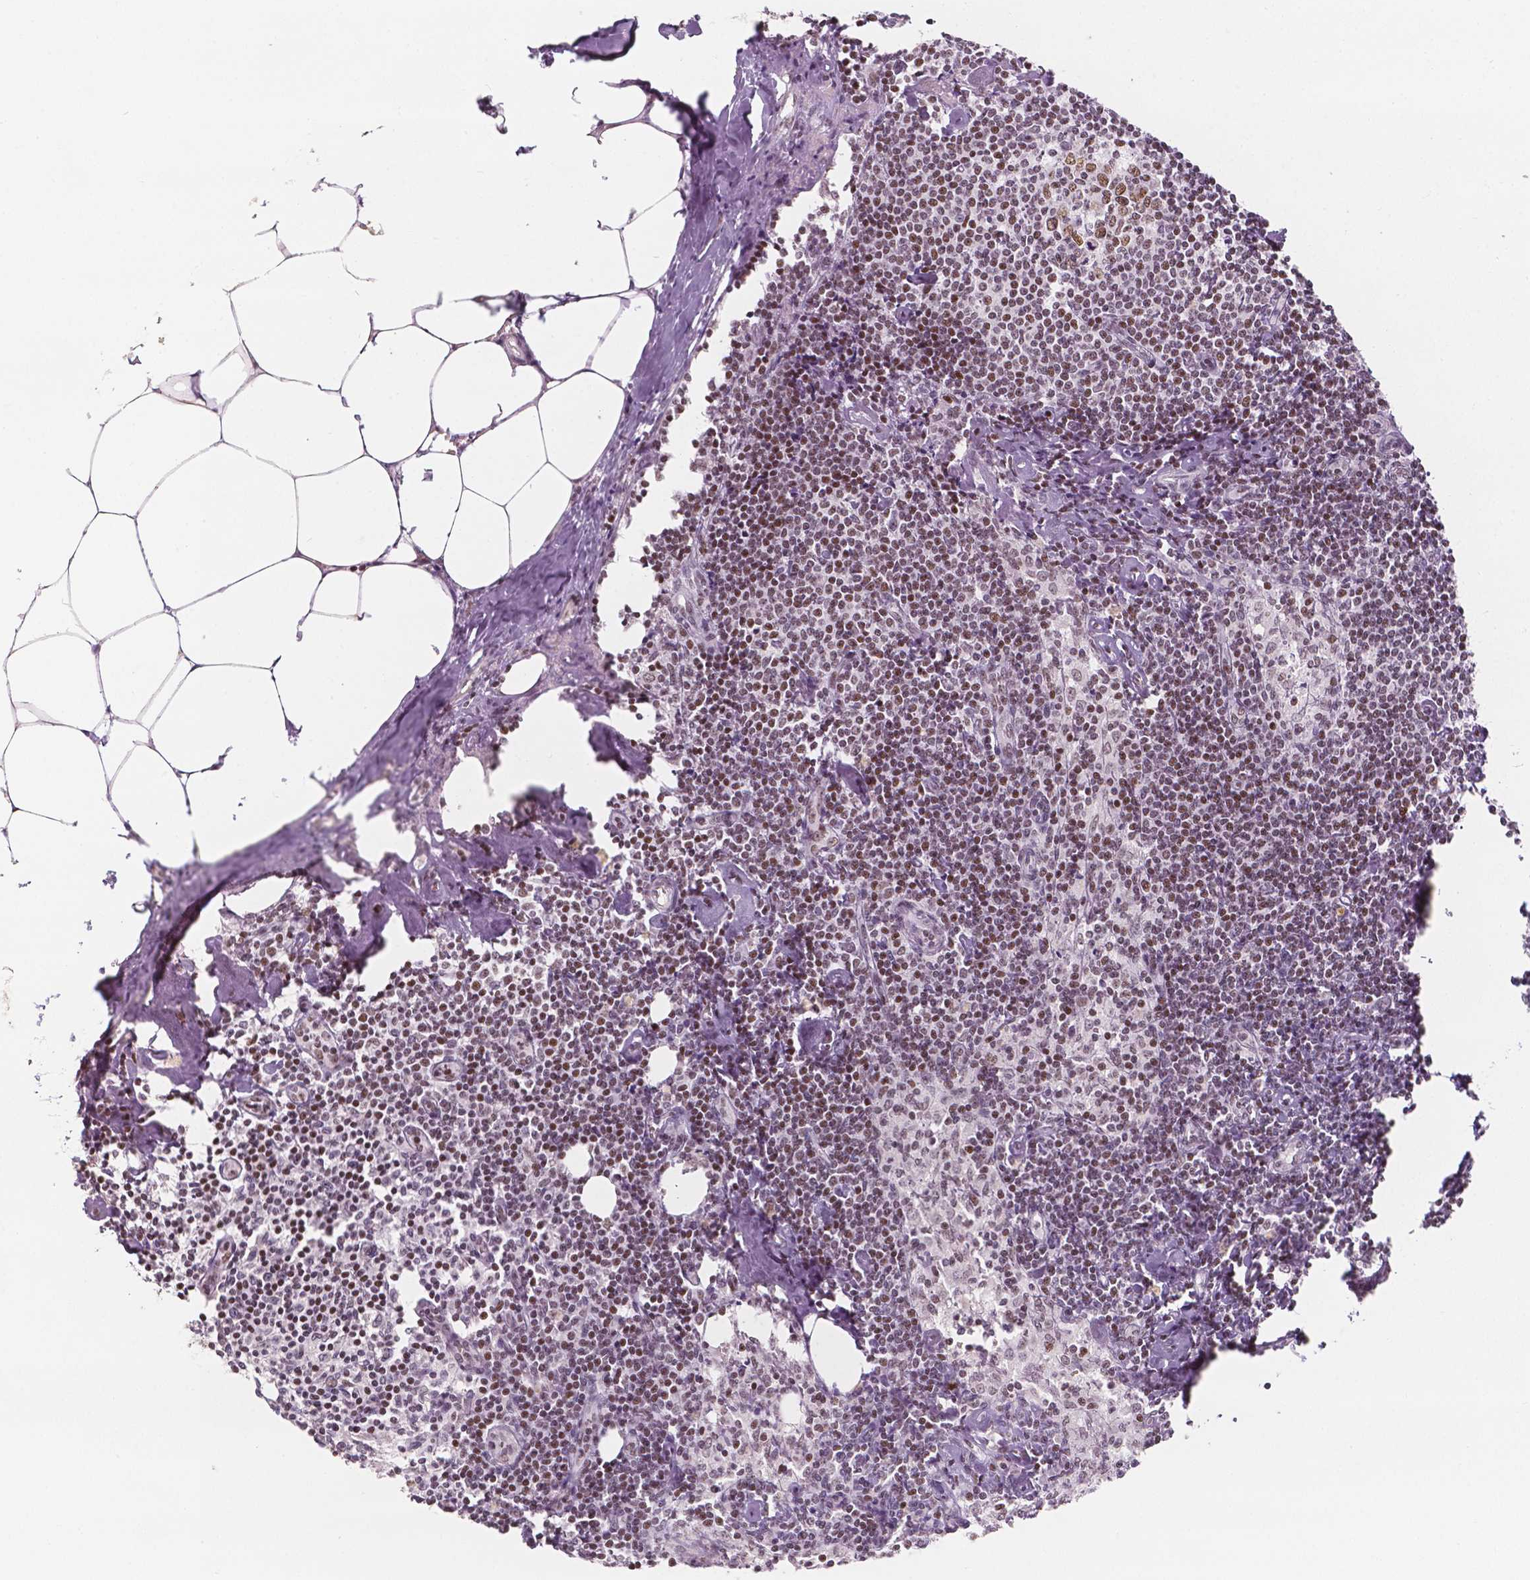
{"staining": {"intensity": "moderate", "quantity": "<25%", "location": "nuclear"}, "tissue": "lymph node", "cell_type": "Germinal center cells", "image_type": "normal", "snomed": [{"axis": "morphology", "description": "Normal tissue, NOS"}, {"axis": "topography", "description": "Lymph node"}], "caption": "Immunohistochemistry histopathology image of normal lymph node stained for a protein (brown), which demonstrates low levels of moderate nuclear staining in approximately <25% of germinal center cells.", "gene": "HDAC1", "patient": {"sex": "female", "age": 69}}